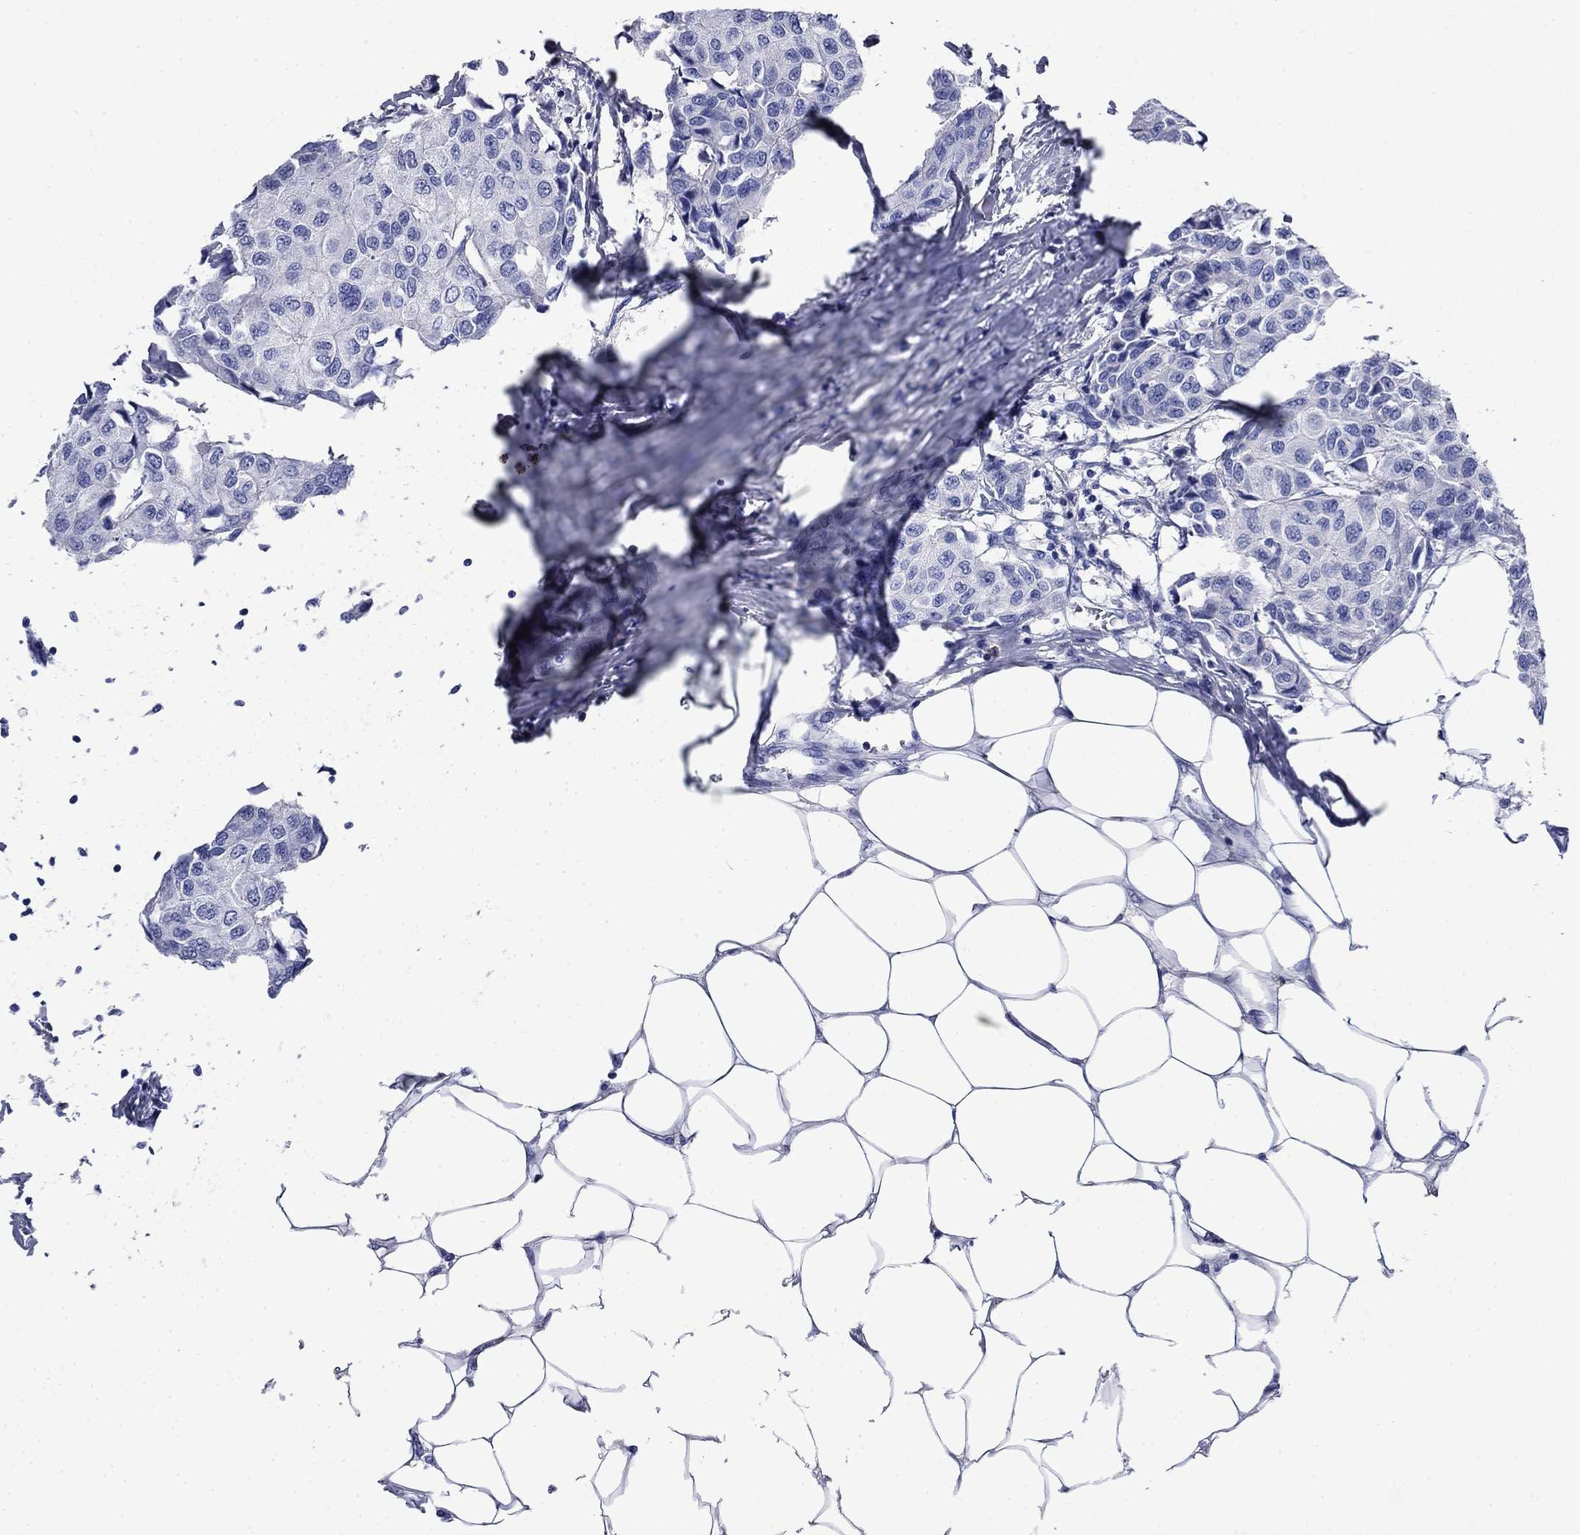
{"staining": {"intensity": "negative", "quantity": "none", "location": "none"}, "tissue": "breast cancer", "cell_type": "Tumor cells", "image_type": "cancer", "snomed": [{"axis": "morphology", "description": "Duct carcinoma"}, {"axis": "topography", "description": "Breast"}], "caption": "Breast cancer stained for a protein using immunohistochemistry displays no staining tumor cells.", "gene": "TFR2", "patient": {"sex": "female", "age": 80}}